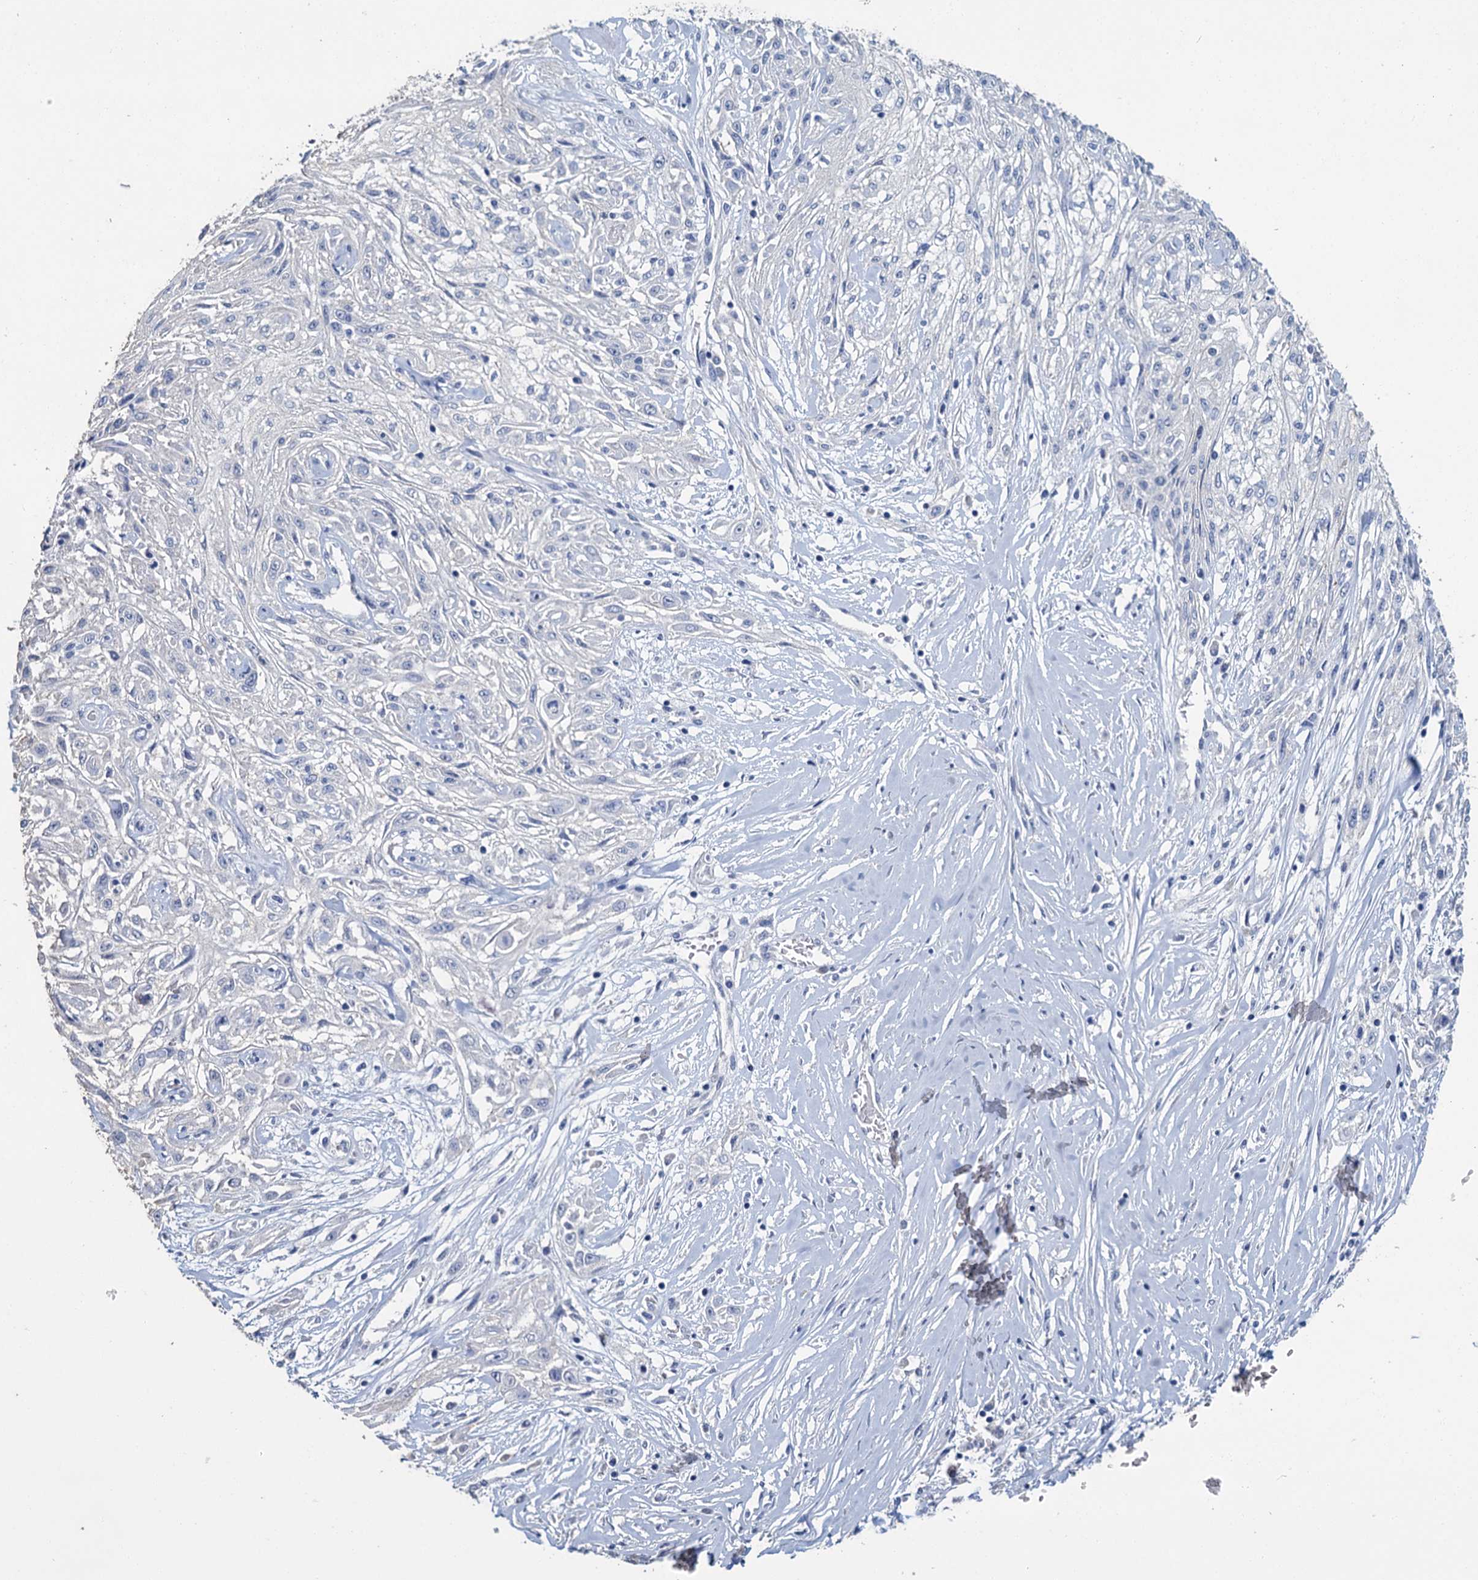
{"staining": {"intensity": "negative", "quantity": "none", "location": "none"}, "tissue": "skin cancer", "cell_type": "Tumor cells", "image_type": "cancer", "snomed": [{"axis": "morphology", "description": "Squamous cell carcinoma, NOS"}, {"axis": "morphology", "description": "Squamous cell carcinoma, metastatic, NOS"}, {"axis": "topography", "description": "Skin"}, {"axis": "topography", "description": "Lymph node"}], "caption": "Skin cancer (squamous cell carcinoma) was stained to show a protein in brown. There is no significant expression in tumor cells.", "gene": "SNCB", "patient": {"sex": "male", "age": 75}}